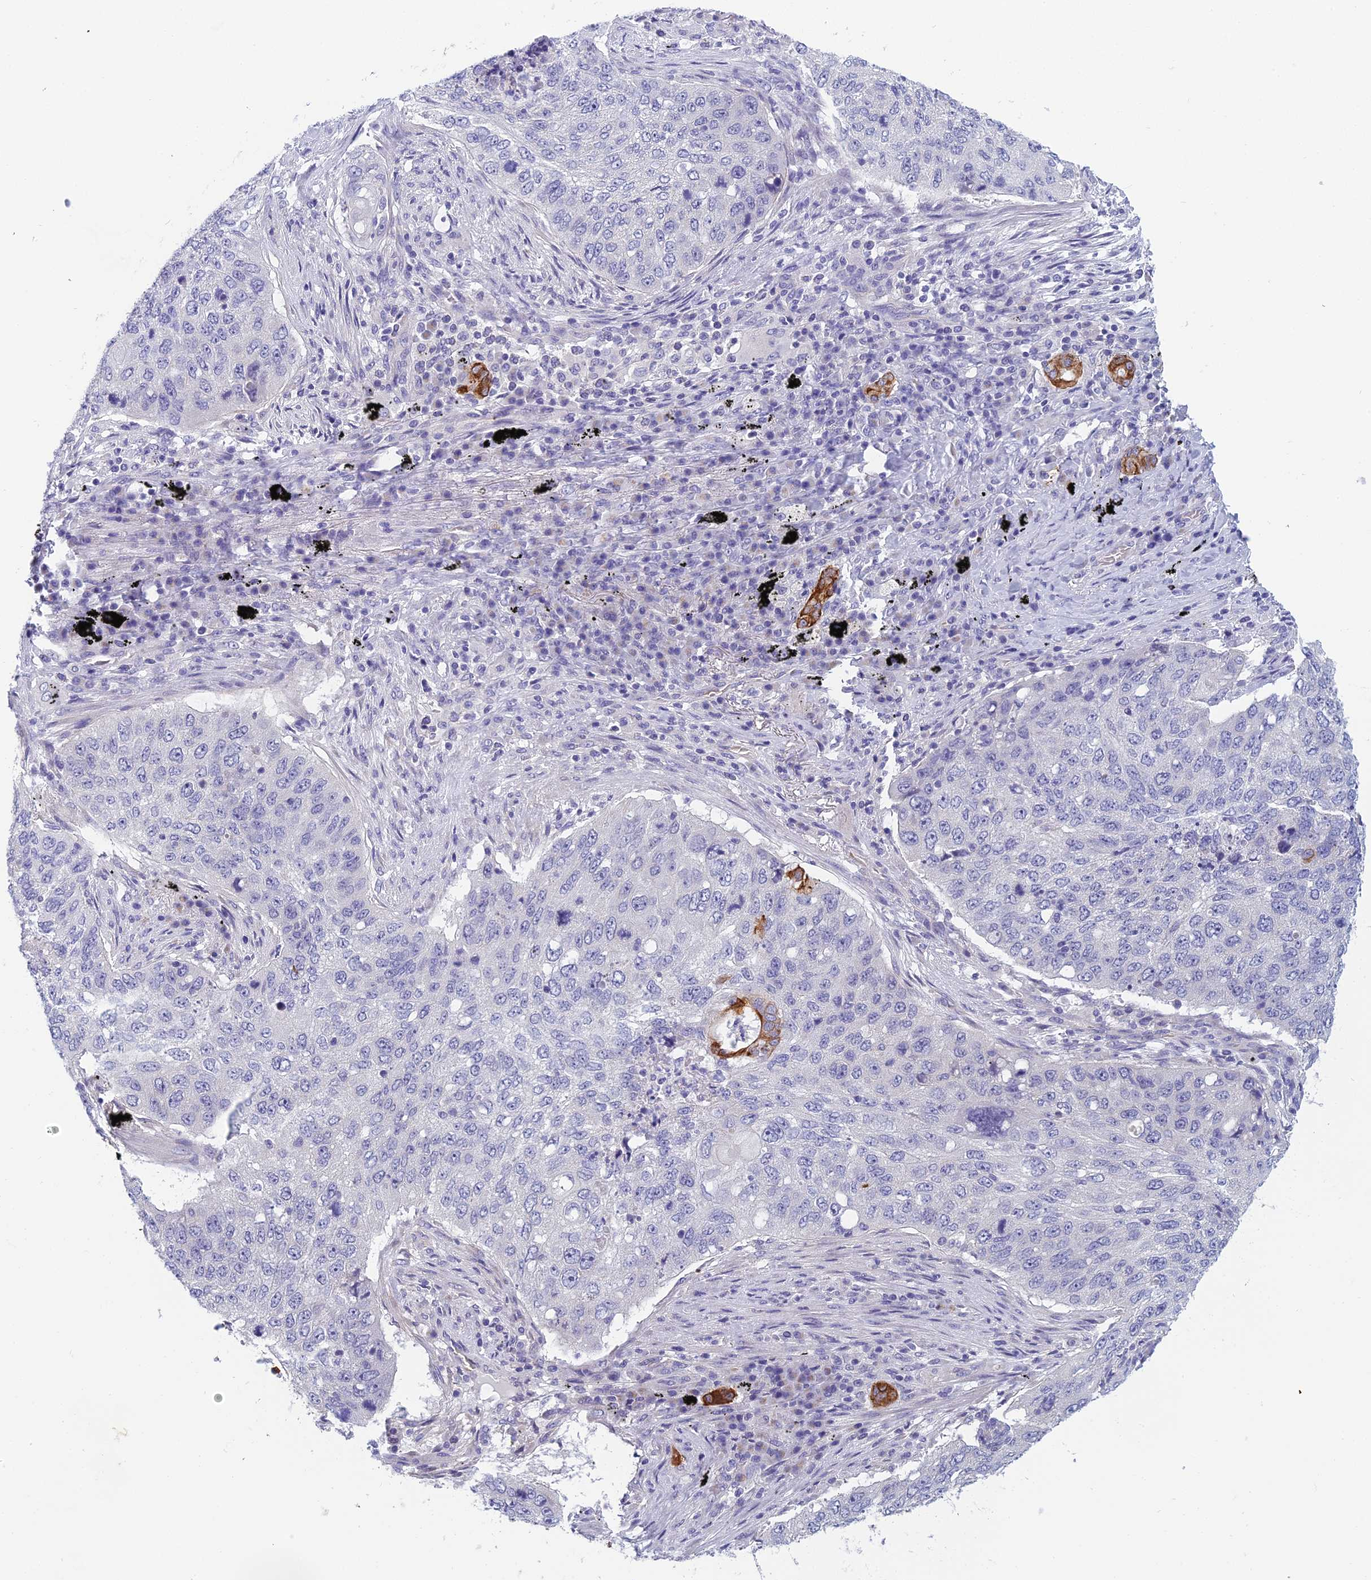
{"staining": {"intensity": "strong", "quantity": "<25%", "location": "cytoplasmic/membranous"}, "tissue": "lung cancer", "cell_type": "Tumor cells", "image_type": "cancer", "snomed": [{"axis": "morphology", "description": "Squamous cell carcinoma, NOS"}, {"axis": "topography", "description": "Lung"}], "caption": "High-magnification brightfield microscopy of lung cancer (squamous cell carcinoma) stained with DAB (3,3'-diaminobenzidine) (brown) and counterstained with hematoxylin (blue). tumor cells exhibit strong cytoplasmic/membranous positivity is present in about<25% of cells.", "gene": "RBM41", "patient": {"sex": "female", "age": 63}}